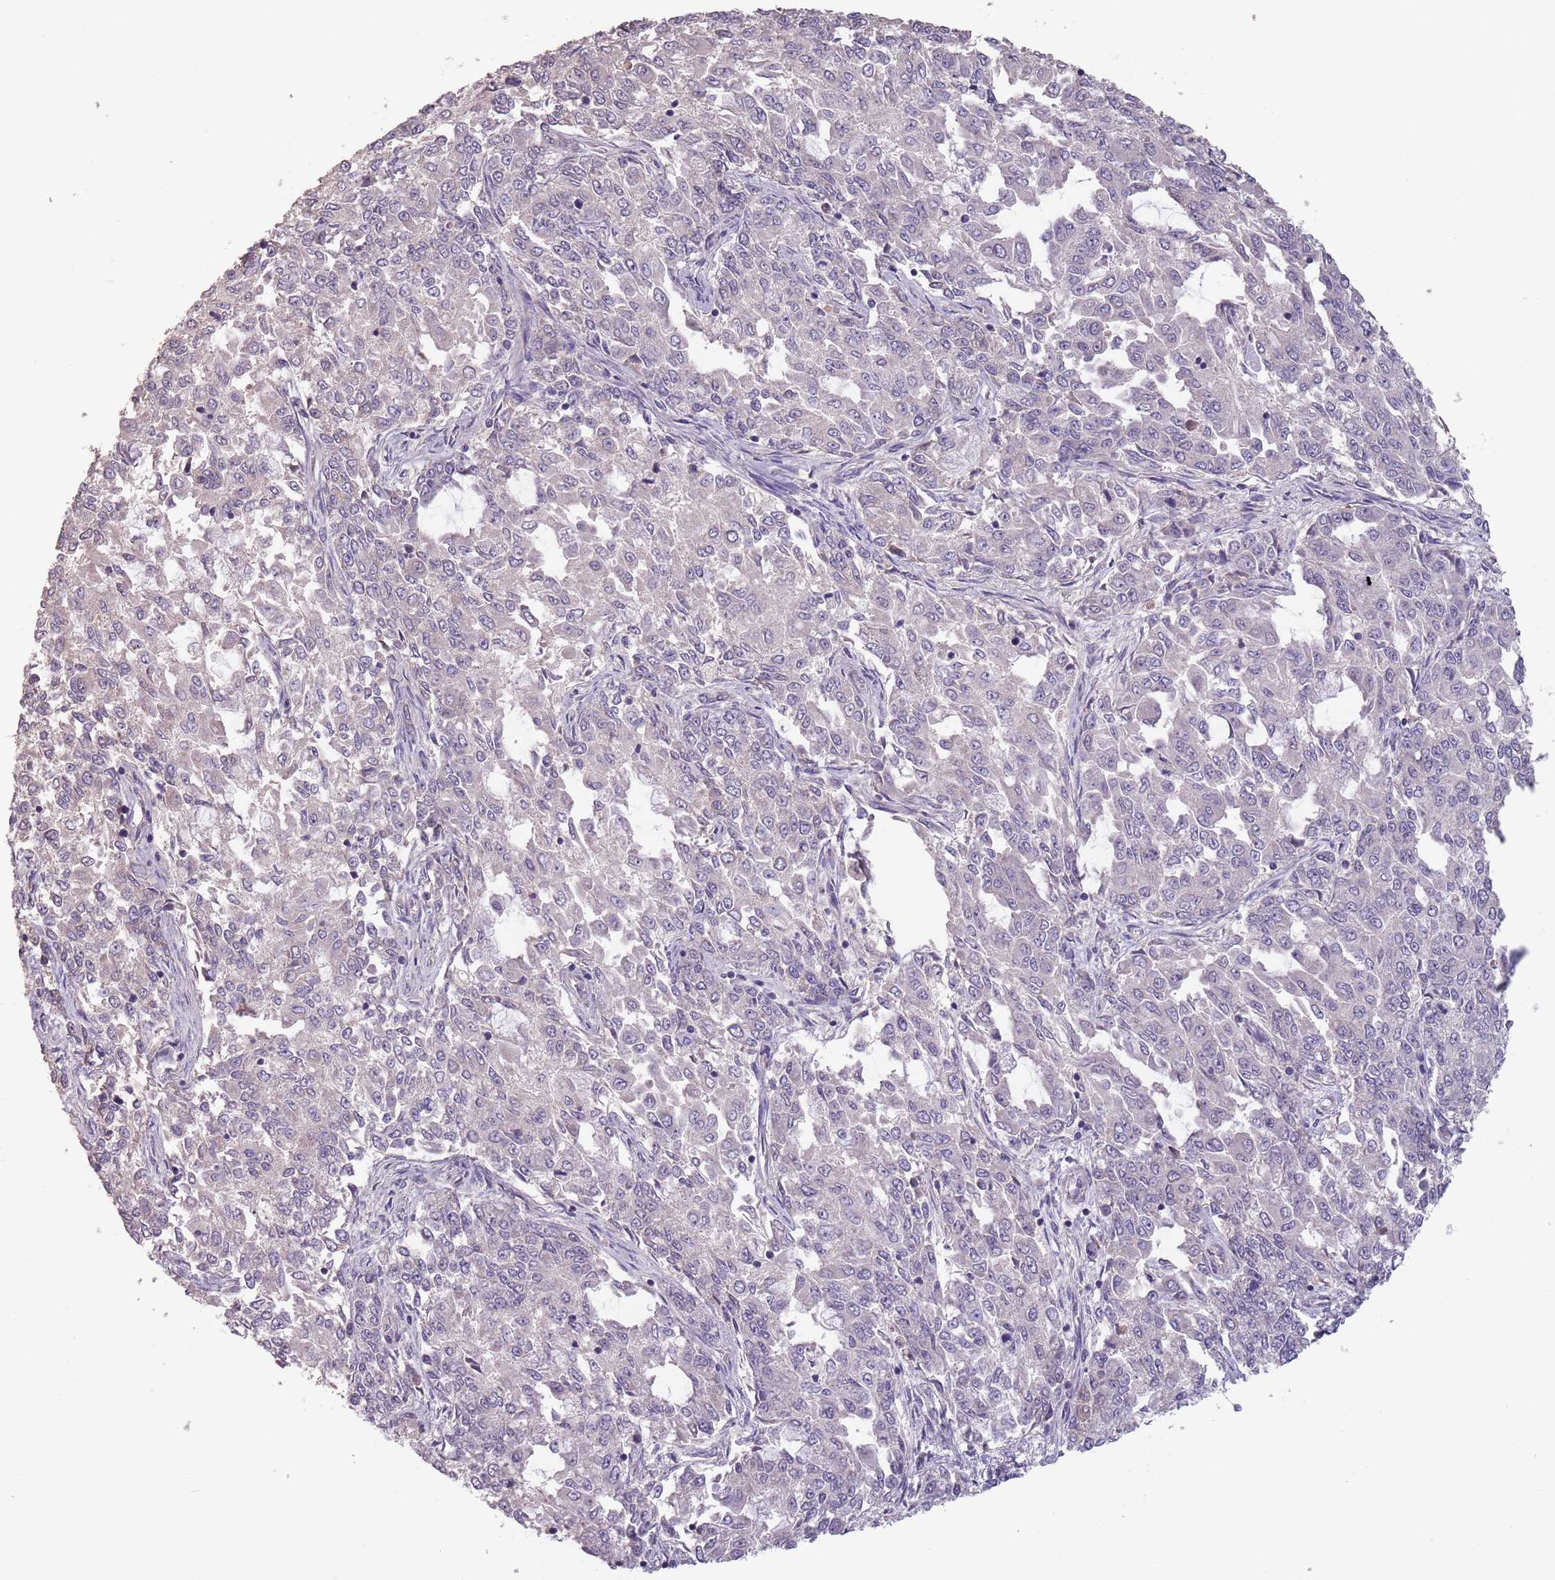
{"staining": {"intensity": "negative", "quantity": "none", "location": "none"}, "tissue": "endometrial cancer", "cell_type": "Tumor cells", "image_type": "cancer", "snomed": [{"axis": "morphology", "description": "Adenocarcinoma, NOS"}, {"axis": "topography", "description": "Endometrium"}], "caption": "Immunohistochemistry (IHC) photomicrograph of human endometrial cancer (adenocarcinoma) stained for a protein (brown), which reveals no staining in tumor cells.", "gene": "MBD3L1", "patient": {"sex": "female", "age": 50}}